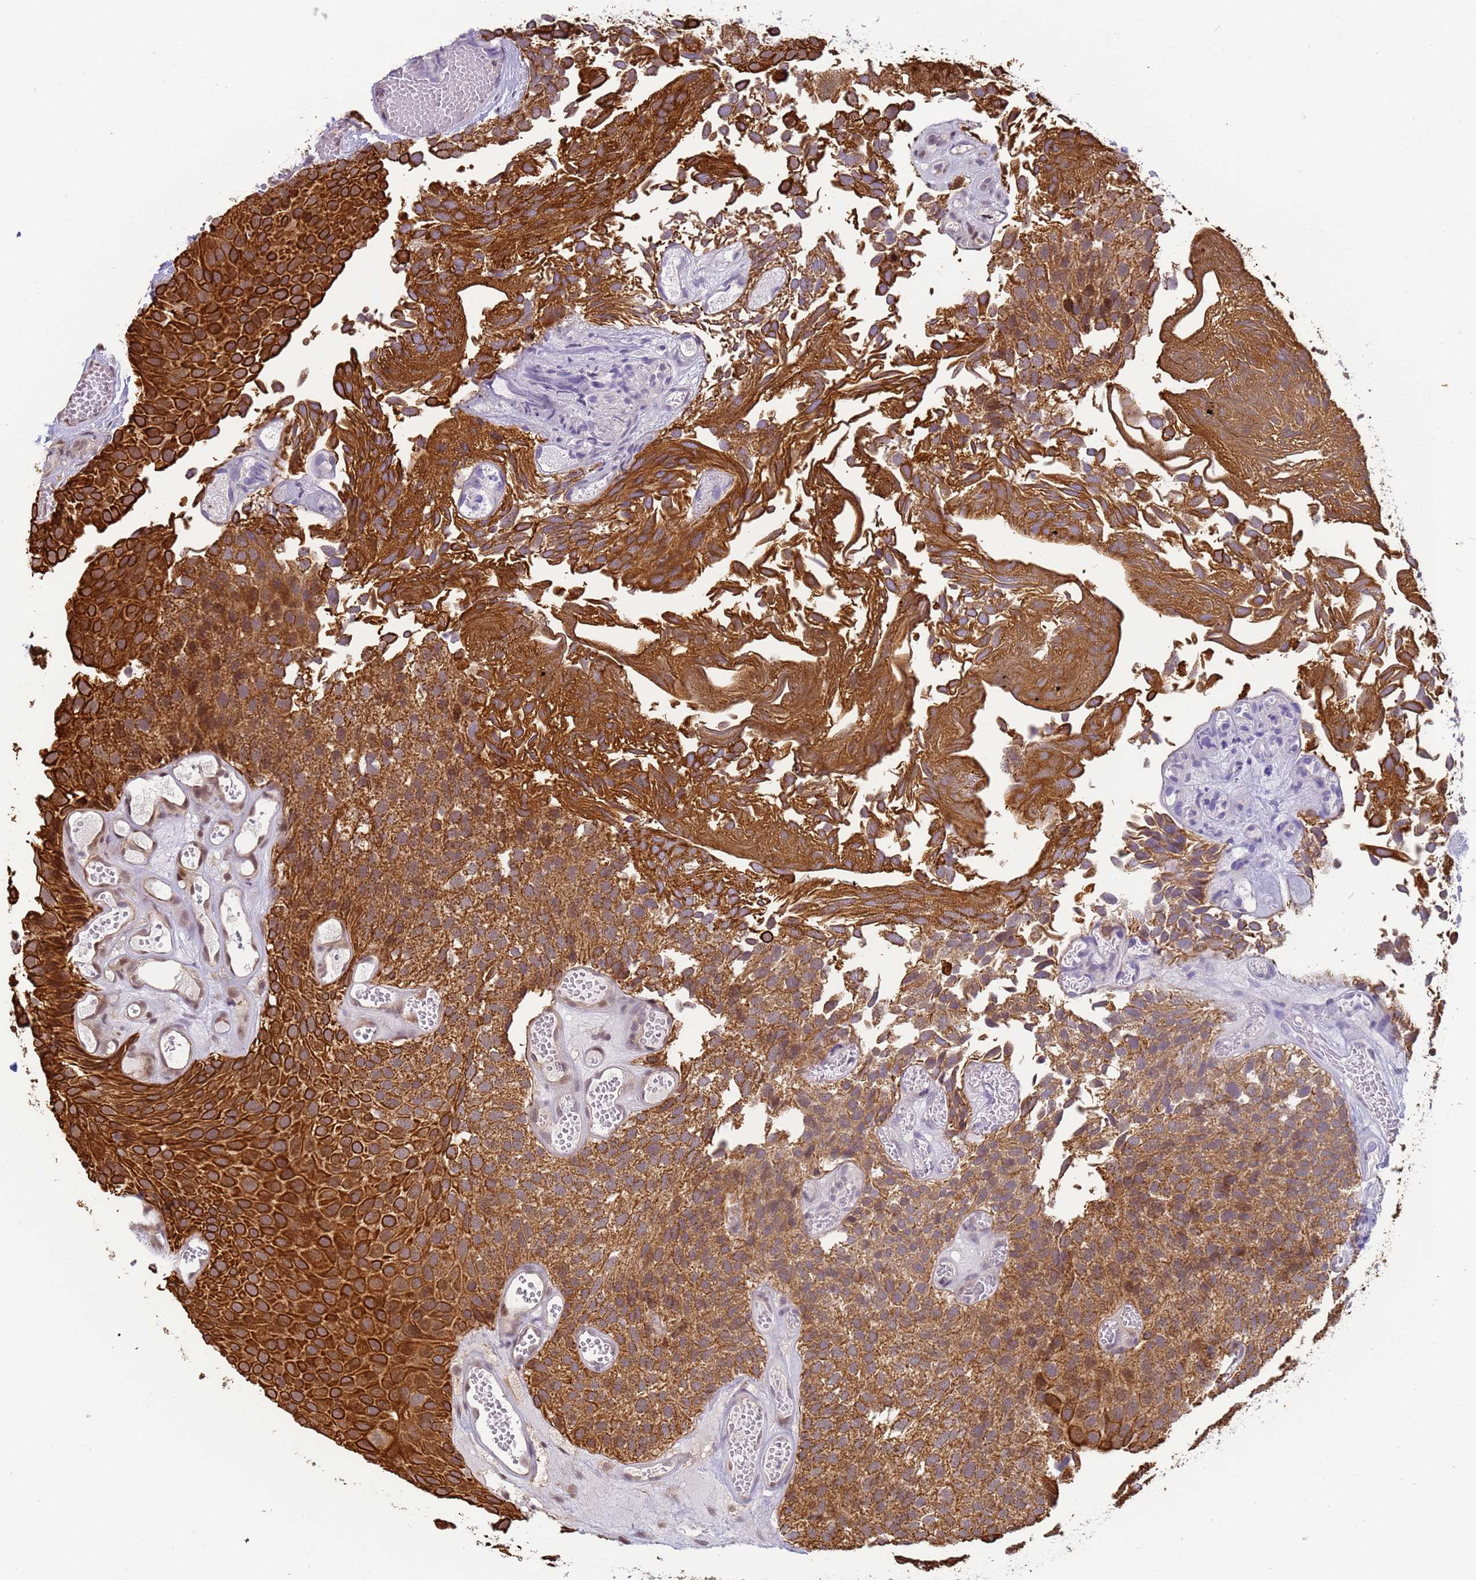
{"staining": {"intensity": "strong", "quantity": ">75%", "location": "cytoplasmic/membranous"}, "tissue": "urothelial cancer", "cell_type": "Tumor cells", "image_type": "cancer", "snomed": [{"axis": "morphology", "description": "Urothelial carcinoma, Low grade"}, {"axis": "topography", "description": "Urinary bladder"}], "caption": "Immunohistochemical staining of urothelial cancer demonstrates high levels of strong cytoplasmic/membranous protein expression in about >75% of tumor cells. (brown staining indicates protein expression, while blue staining denotes nuclei).", "gene": "VWA3A", "patient": {"sex": "male", "age": 89}}